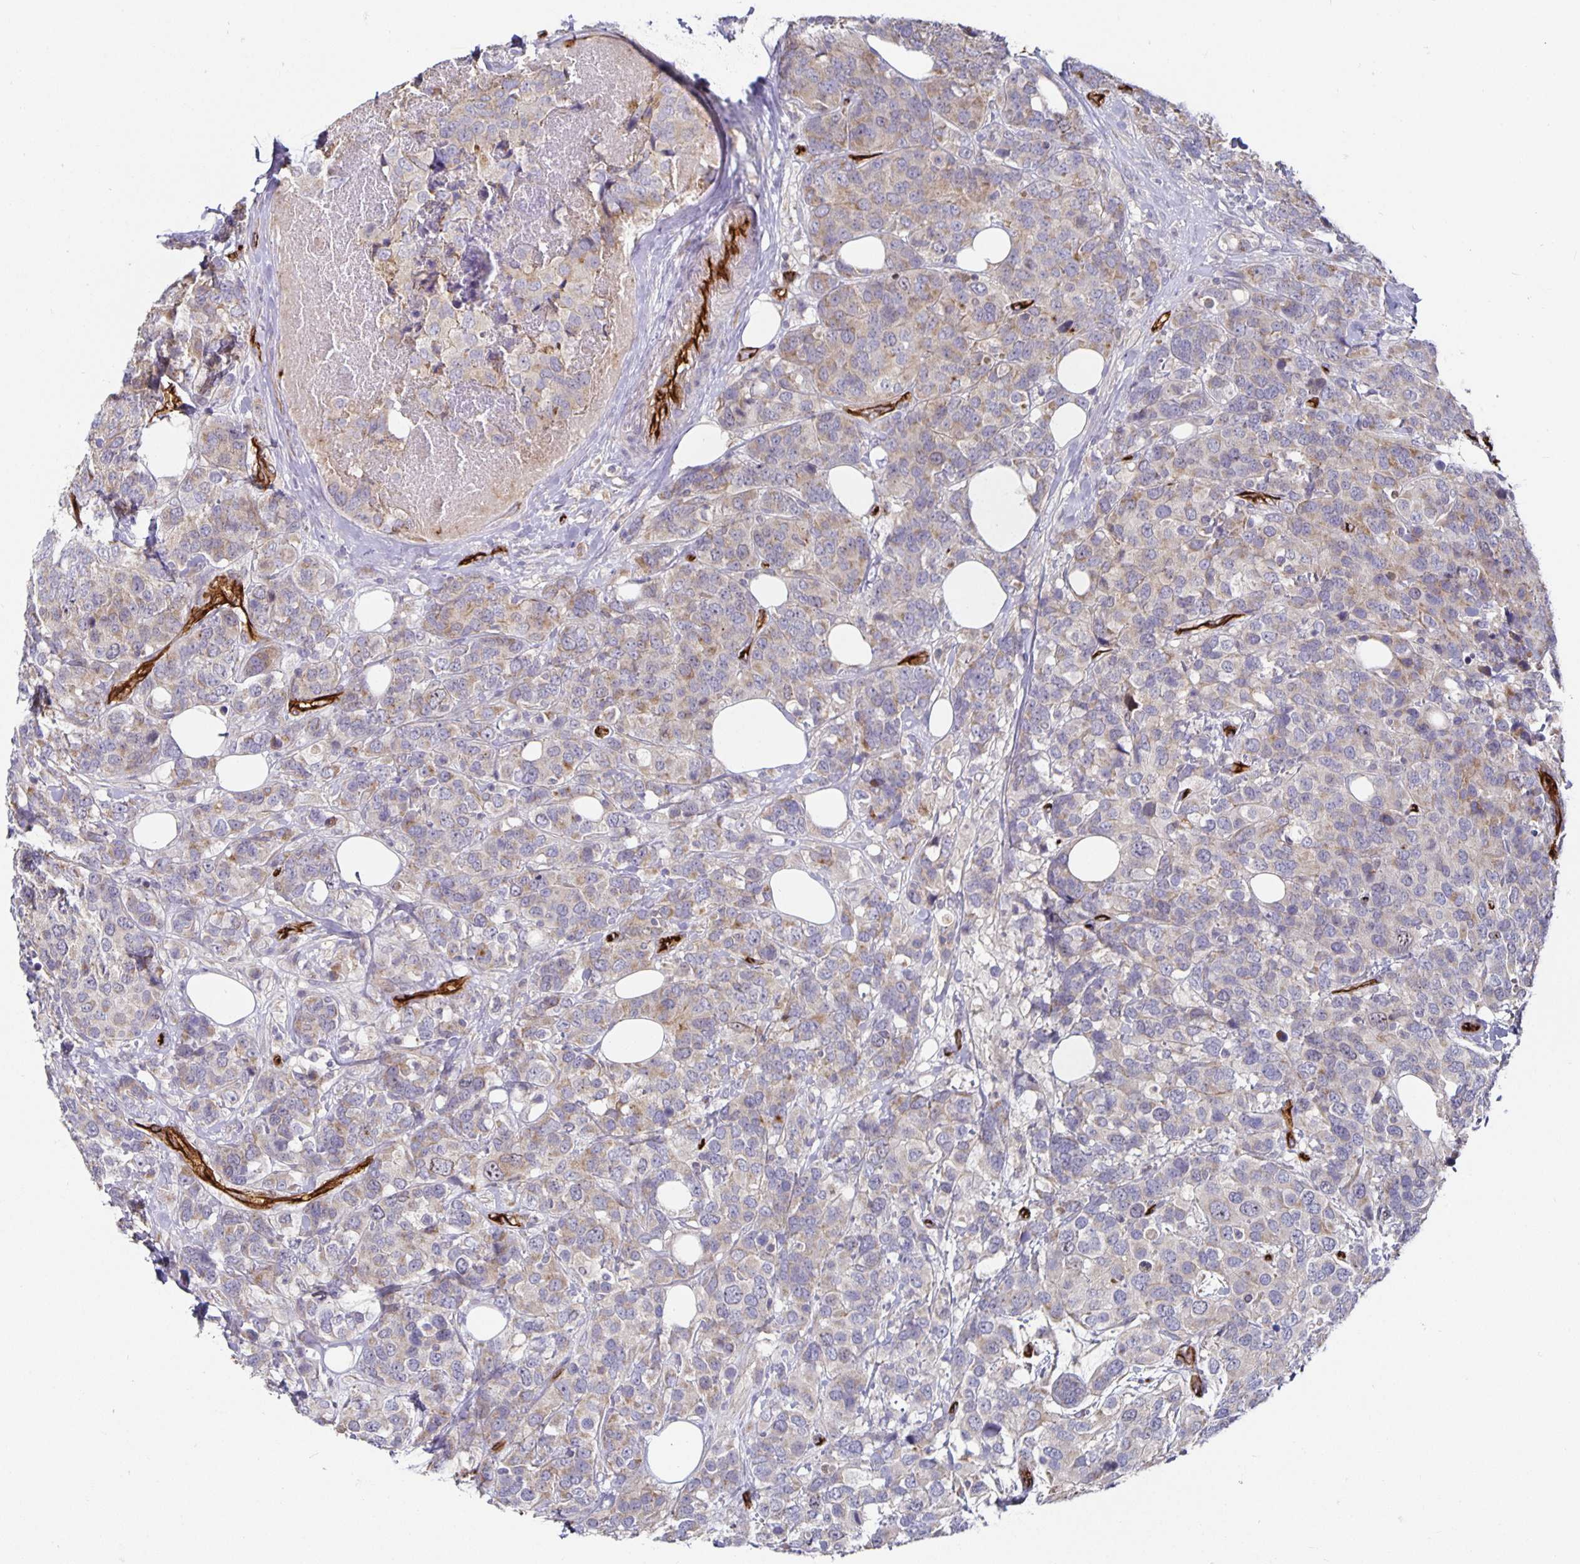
{"staining": {"intensity": "weak", "quantity": "<25%", "location": "cytoplasmic/membranous"}, "tissue": "breast cancer", "cell_type": "Tumor cells", "image_type": "cancer", "snomed": [{"axis": "morphology", "description": "Lobular carcinoma"}, {"axis": "topography", "description": "Breast"}], "caption": "This histopathology image is of breast lobular carcinoma stained with IHC to label a protein in brown with the nuclei are counter-stained blue. There is no positivity in tumor cells.", "gene": "PODXL", "patient": {"sex": "female", "age": 59}}